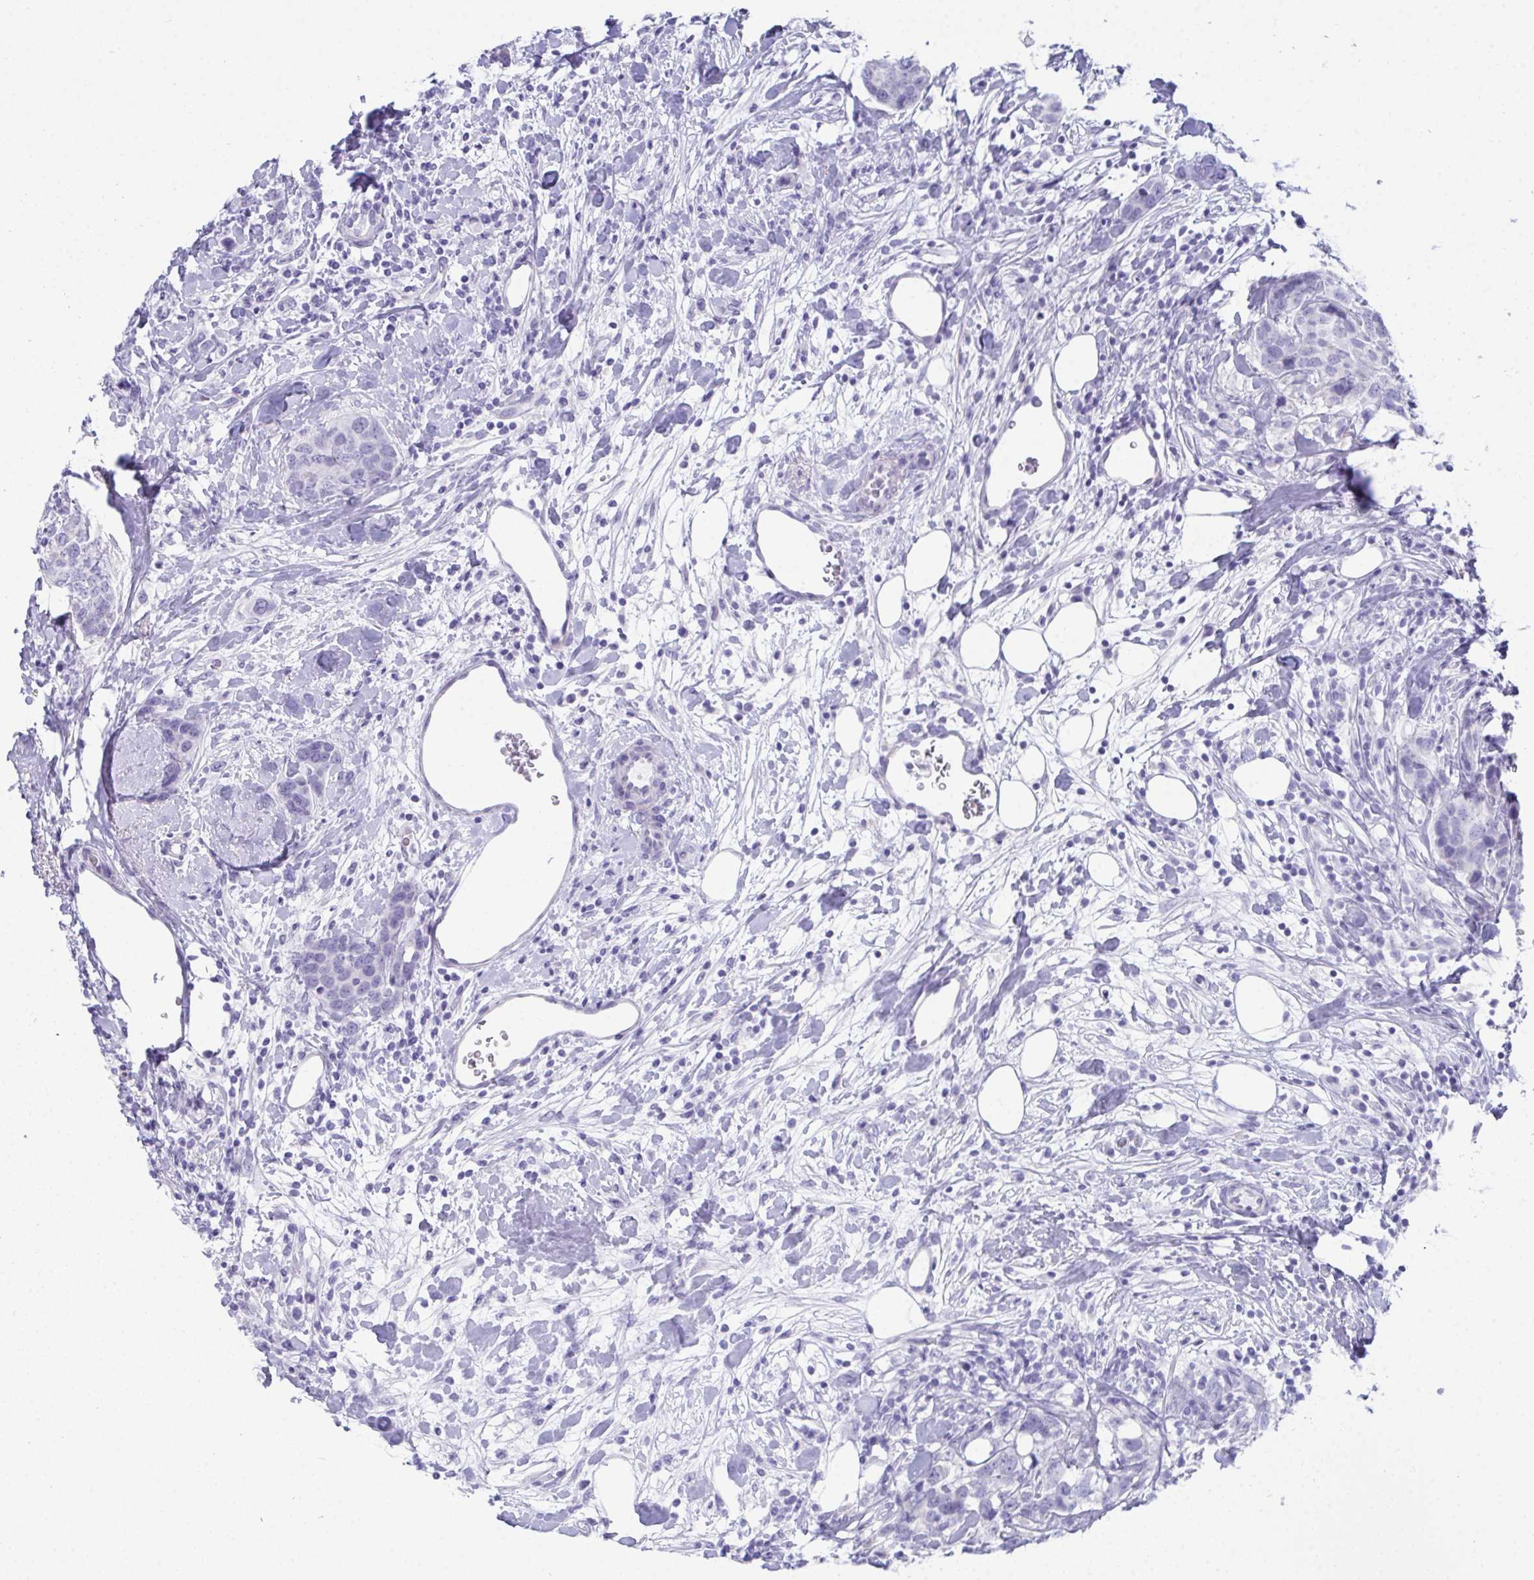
{"staining": {"intensity": "negative", "quantity": "none", "location": "none"}, "tissue": "breast cancer", "cell_type": "Tumor cells", "image_type": "cancer", "snomed": [{"axis": "morphology", "description": "Lobular carcinoma"}, {"axis": "topography", "description": "Breast"}], "caption": "Immunohistochemical staining of human lobular carcinoma (breast) displays no significant staining in tumor cells.", "gene": "TEX19", "patient": {"sex": "female", "age": 59}}